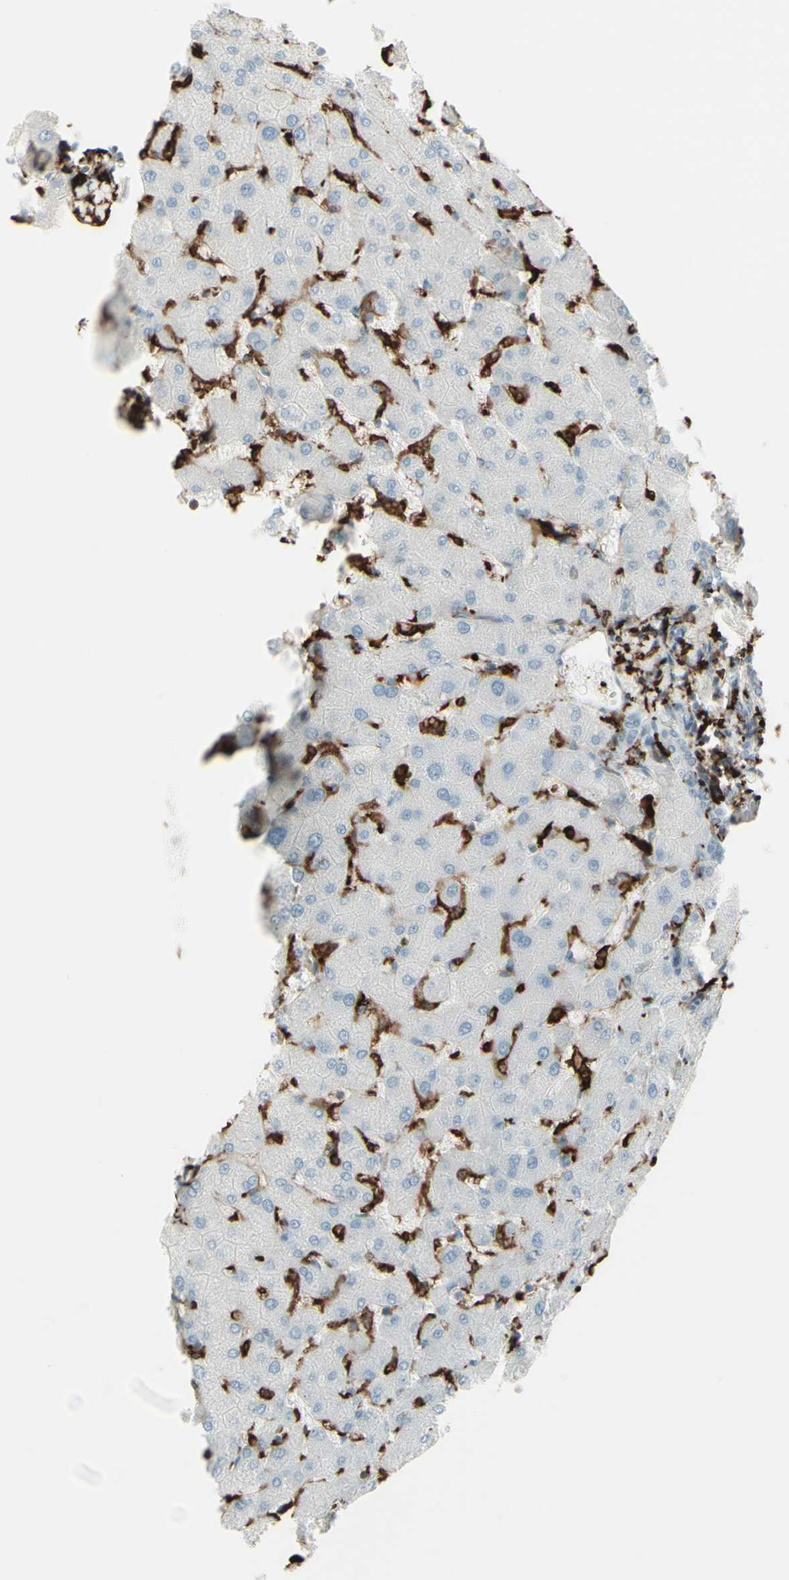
{"staining": {"intensity": "negative", "quantity": "none", "location": "none"}, "tissue": "liver", "cell_type": "Cholangiocytes", "image_type": "normal", "snomed": [{"axis": "morphology", "description": "Normal tissue, NOS"}, {"axis": "topography", "description": "Liver"}], "caption": "Liver stained for a protein using immunohistochemistry (IHC) reveals no staining cholangiocytes.", "gene": "HLA", "patient": {"sex": "female", "age": 63}}